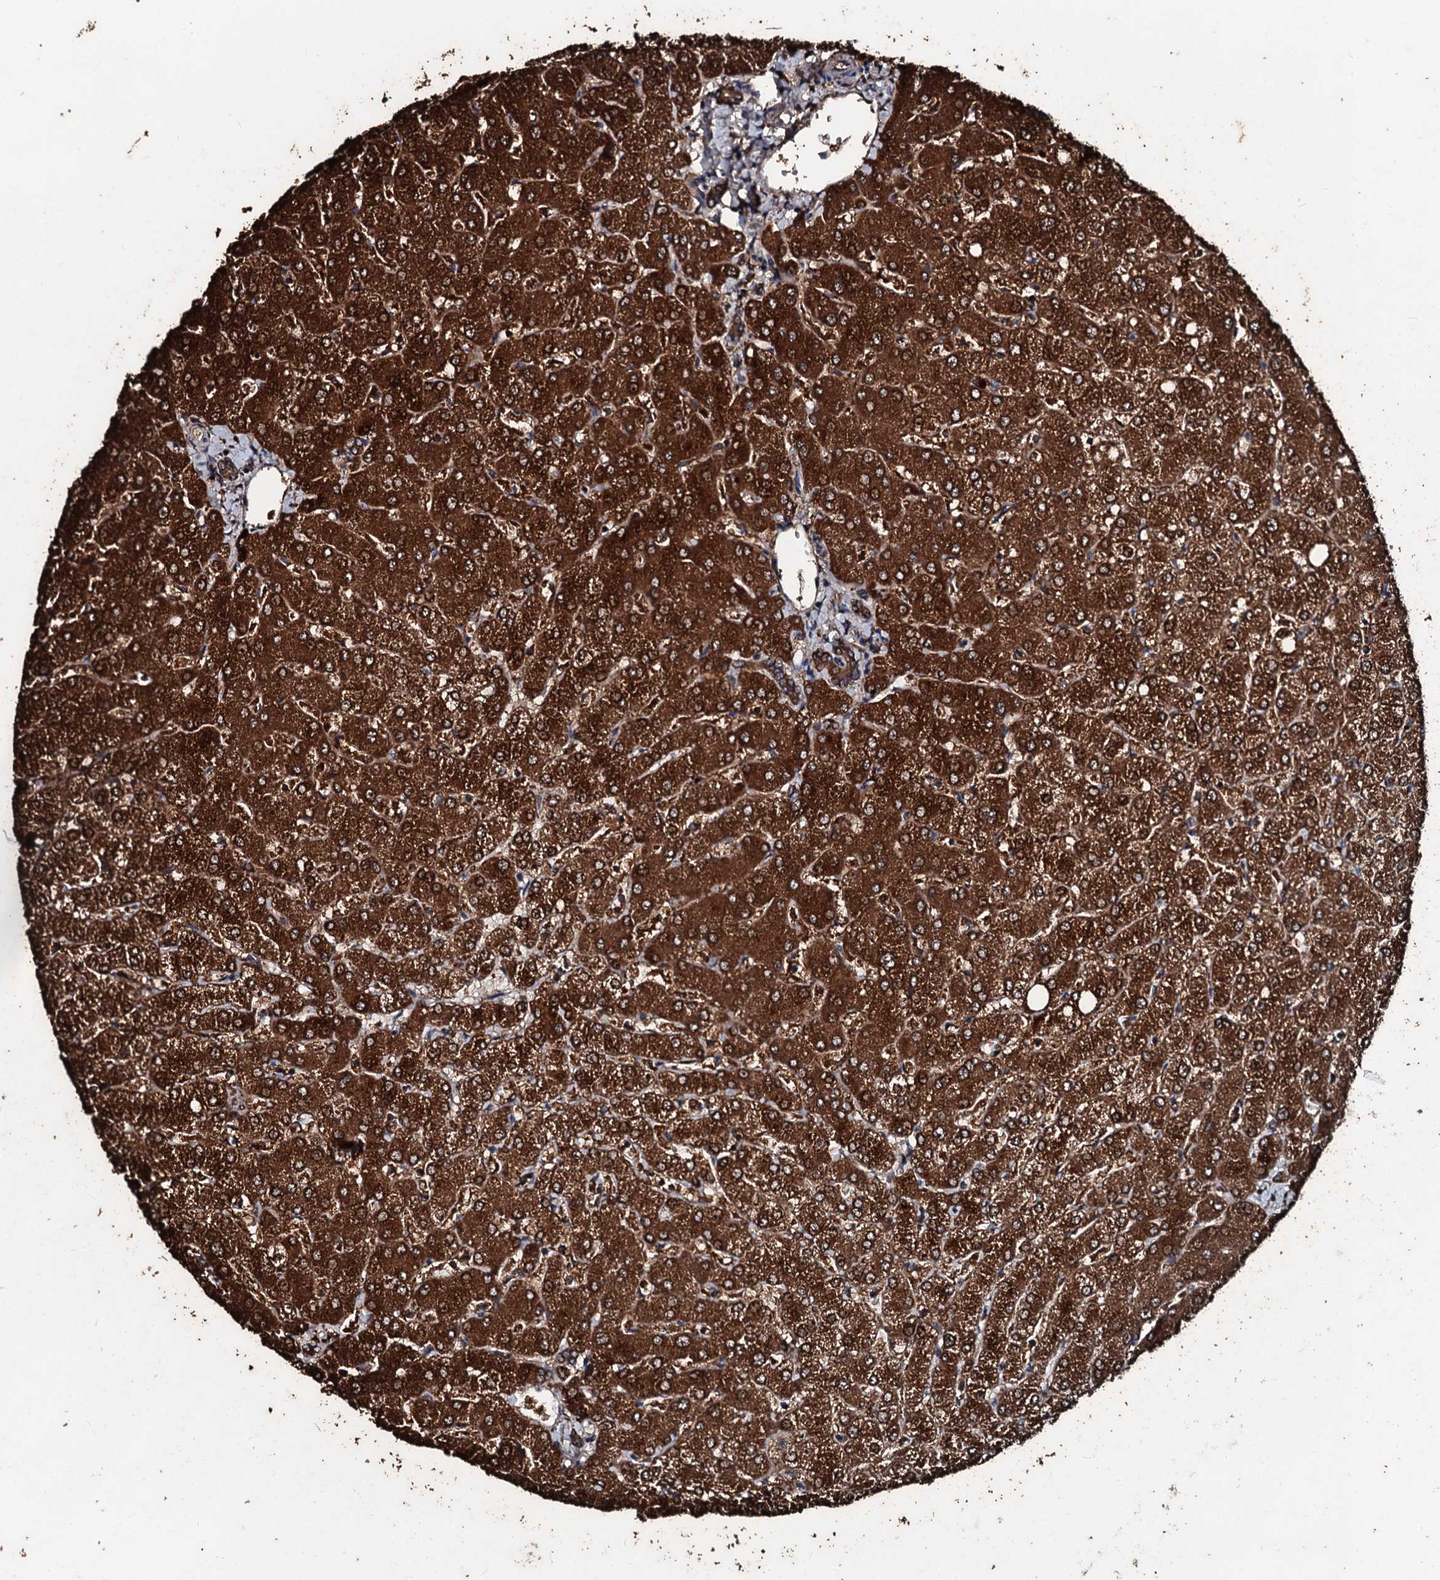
{"staining": {"intensity": "moderate", "quantity": ">75%", "location": "cytoplasmic/membranous"}, "tissue": "liver", "cell_type": "Cholangiocytes", "image_type": "normal", "snomed": [{"axis": "morphology", "description": "Normal tissue, NOS"}, {"axis": "topography", "description": "Liver"}], "caption": "Protein staining reveals moderate cytoplasmic/membranous staining in approximately >75% of cholangiocytes in normal liver.", "gene": "FAAP24", "patient": {"sex": "female", "age": 54}}